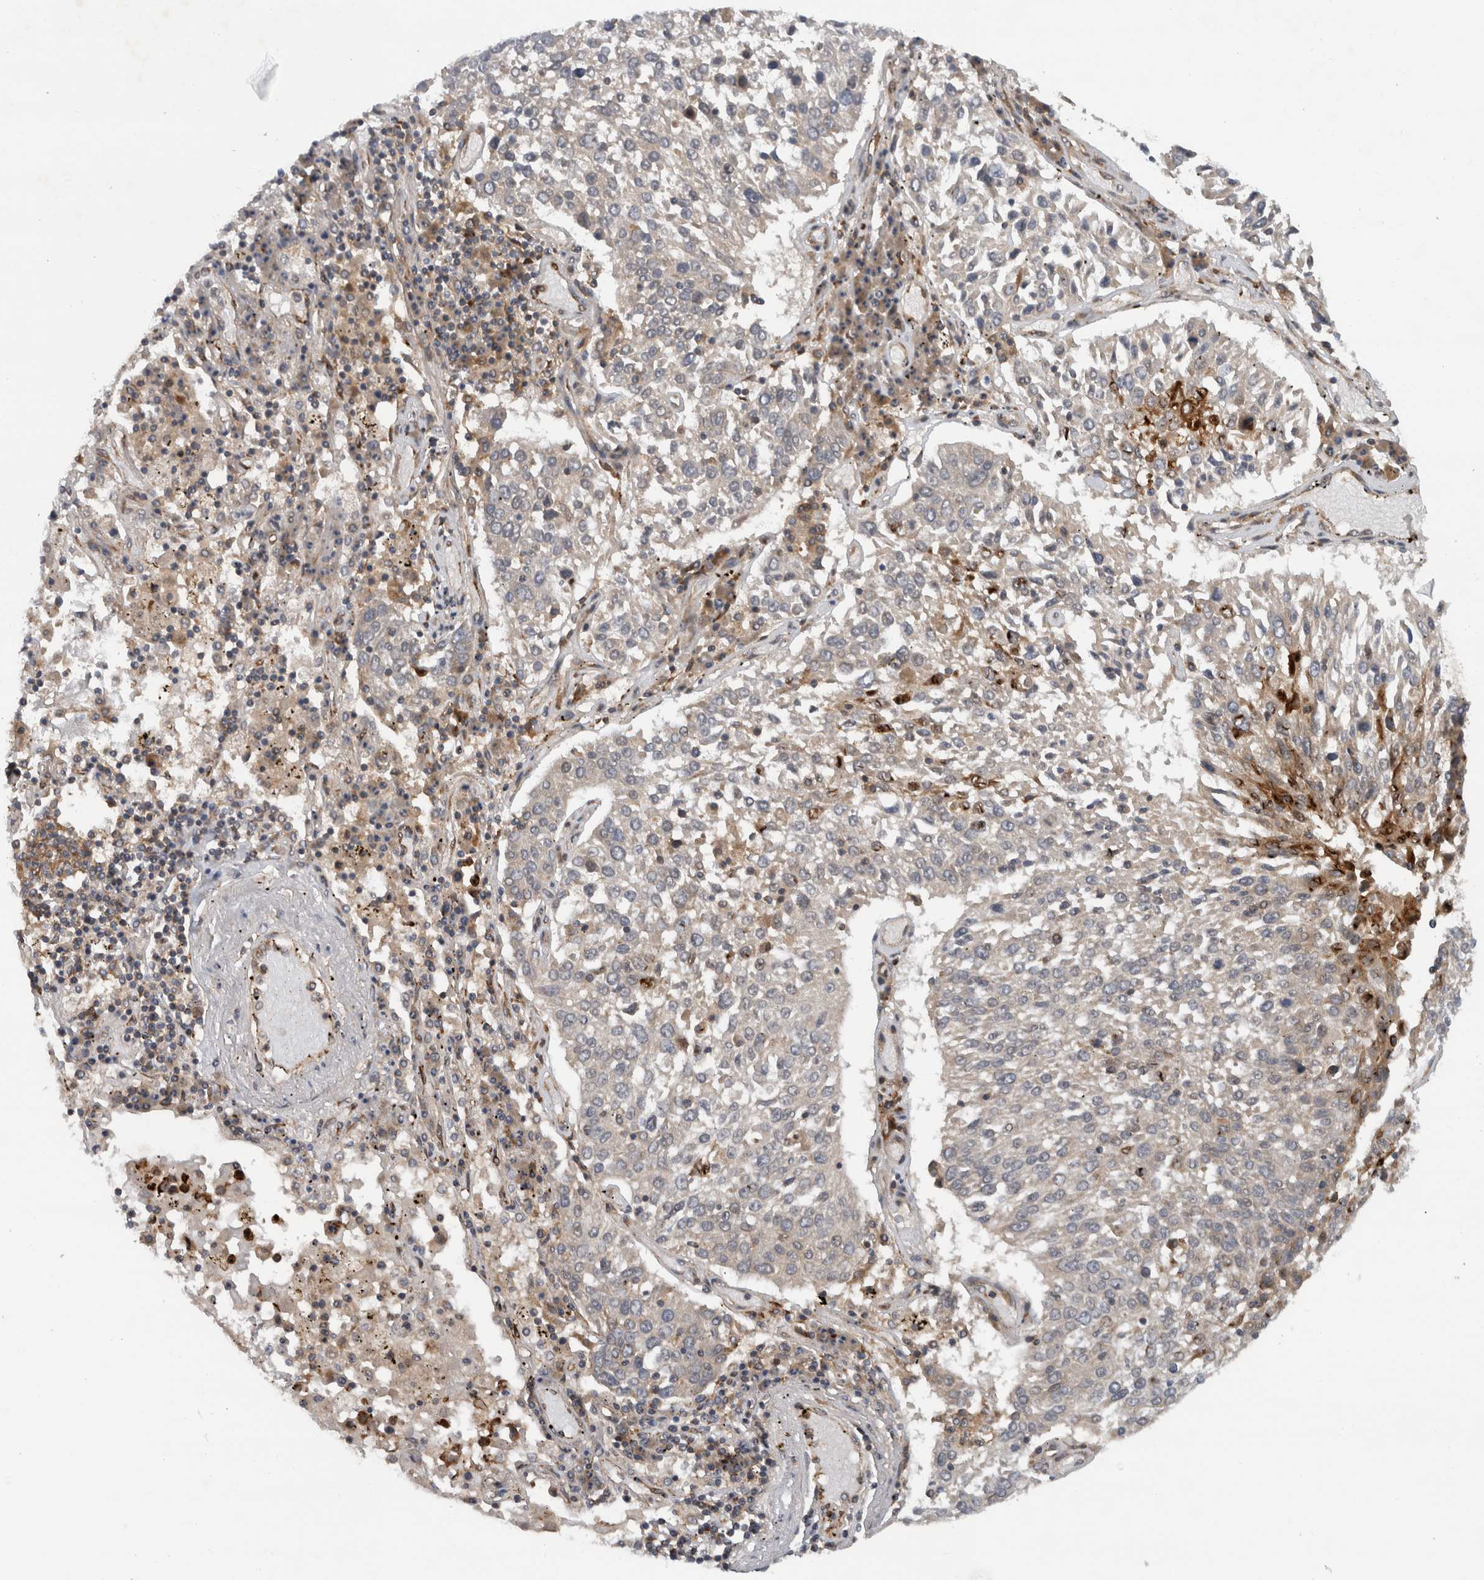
{"staining": {"intensity": "negative", "quantity": "none", "location": "none"}, "tissue": "lung cancer", "cell_type": "Tumor cells", "image_type": "cancer", "snomed": [{"axis": "morphology", "description": "Squamous cell carcinoma, NOS"}, {"axis": "topography", "description": "Lung"}], "caption": "Lung cancer (squamous cell carcinoma) was stained to show a protein in brown. There is no significant expression in tumor cells.", "gene": "PDCD2", "patient": {"sex": "male", "age": 65}}